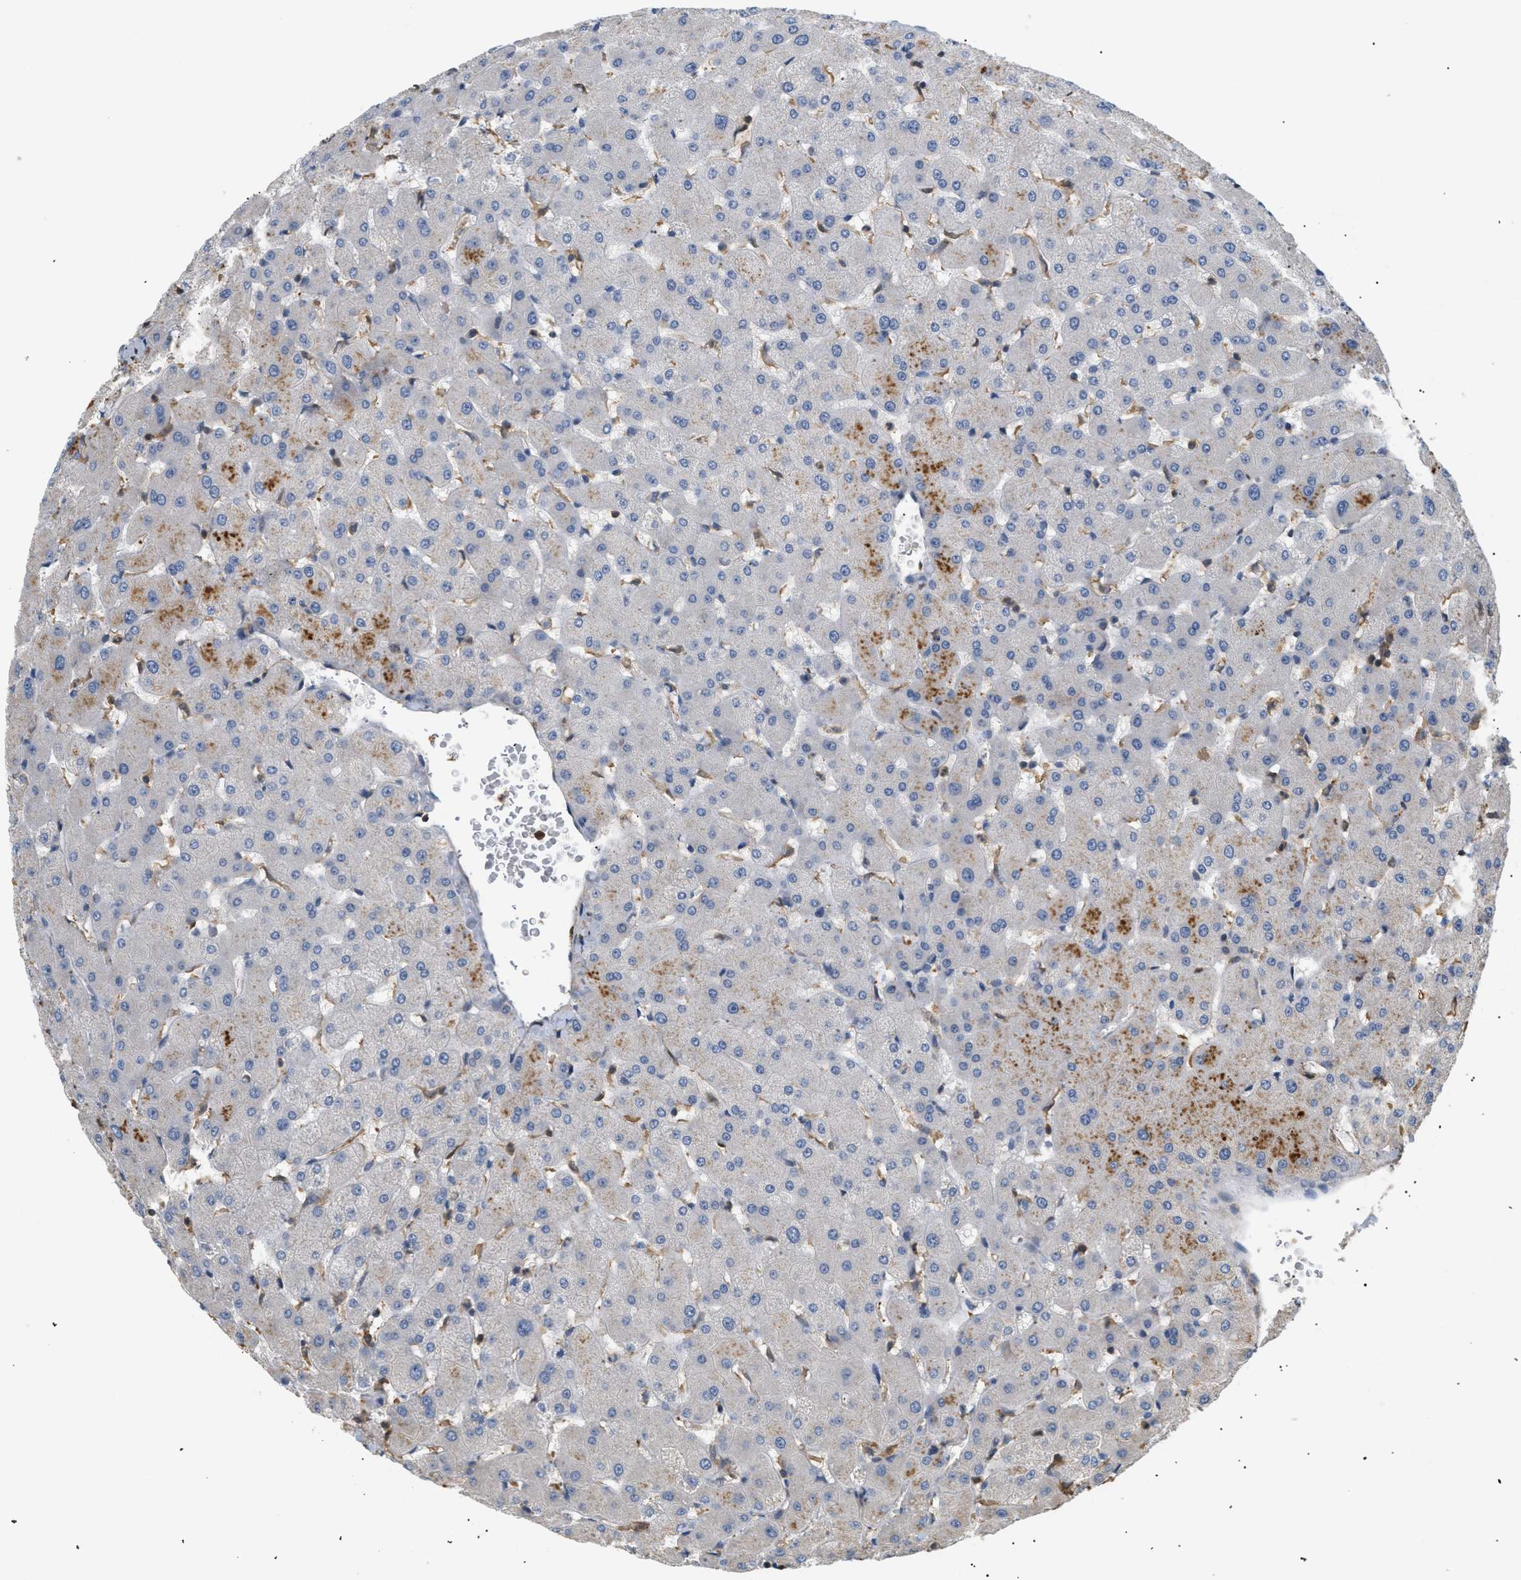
{"staining": {"intensity": "weak", "quantity": "25%-75%", "location": "cytoplasmic/membranous"}, "tissue": "liver", "cell_type": "Cholangiocytes", "image_type": "normal", "snomed": [{"axis": "morphology", "description": "Normal tissue, NOS"}, {"axis": "topography", "description": "Liver"}], "caption": "Weak cytoplasmic/membranous staining is appreciated in approximately 25%-75% of cholangiocytes in benign liver.", "gene": "FARS2", "patient": {"sex": "female", "age": 63}}